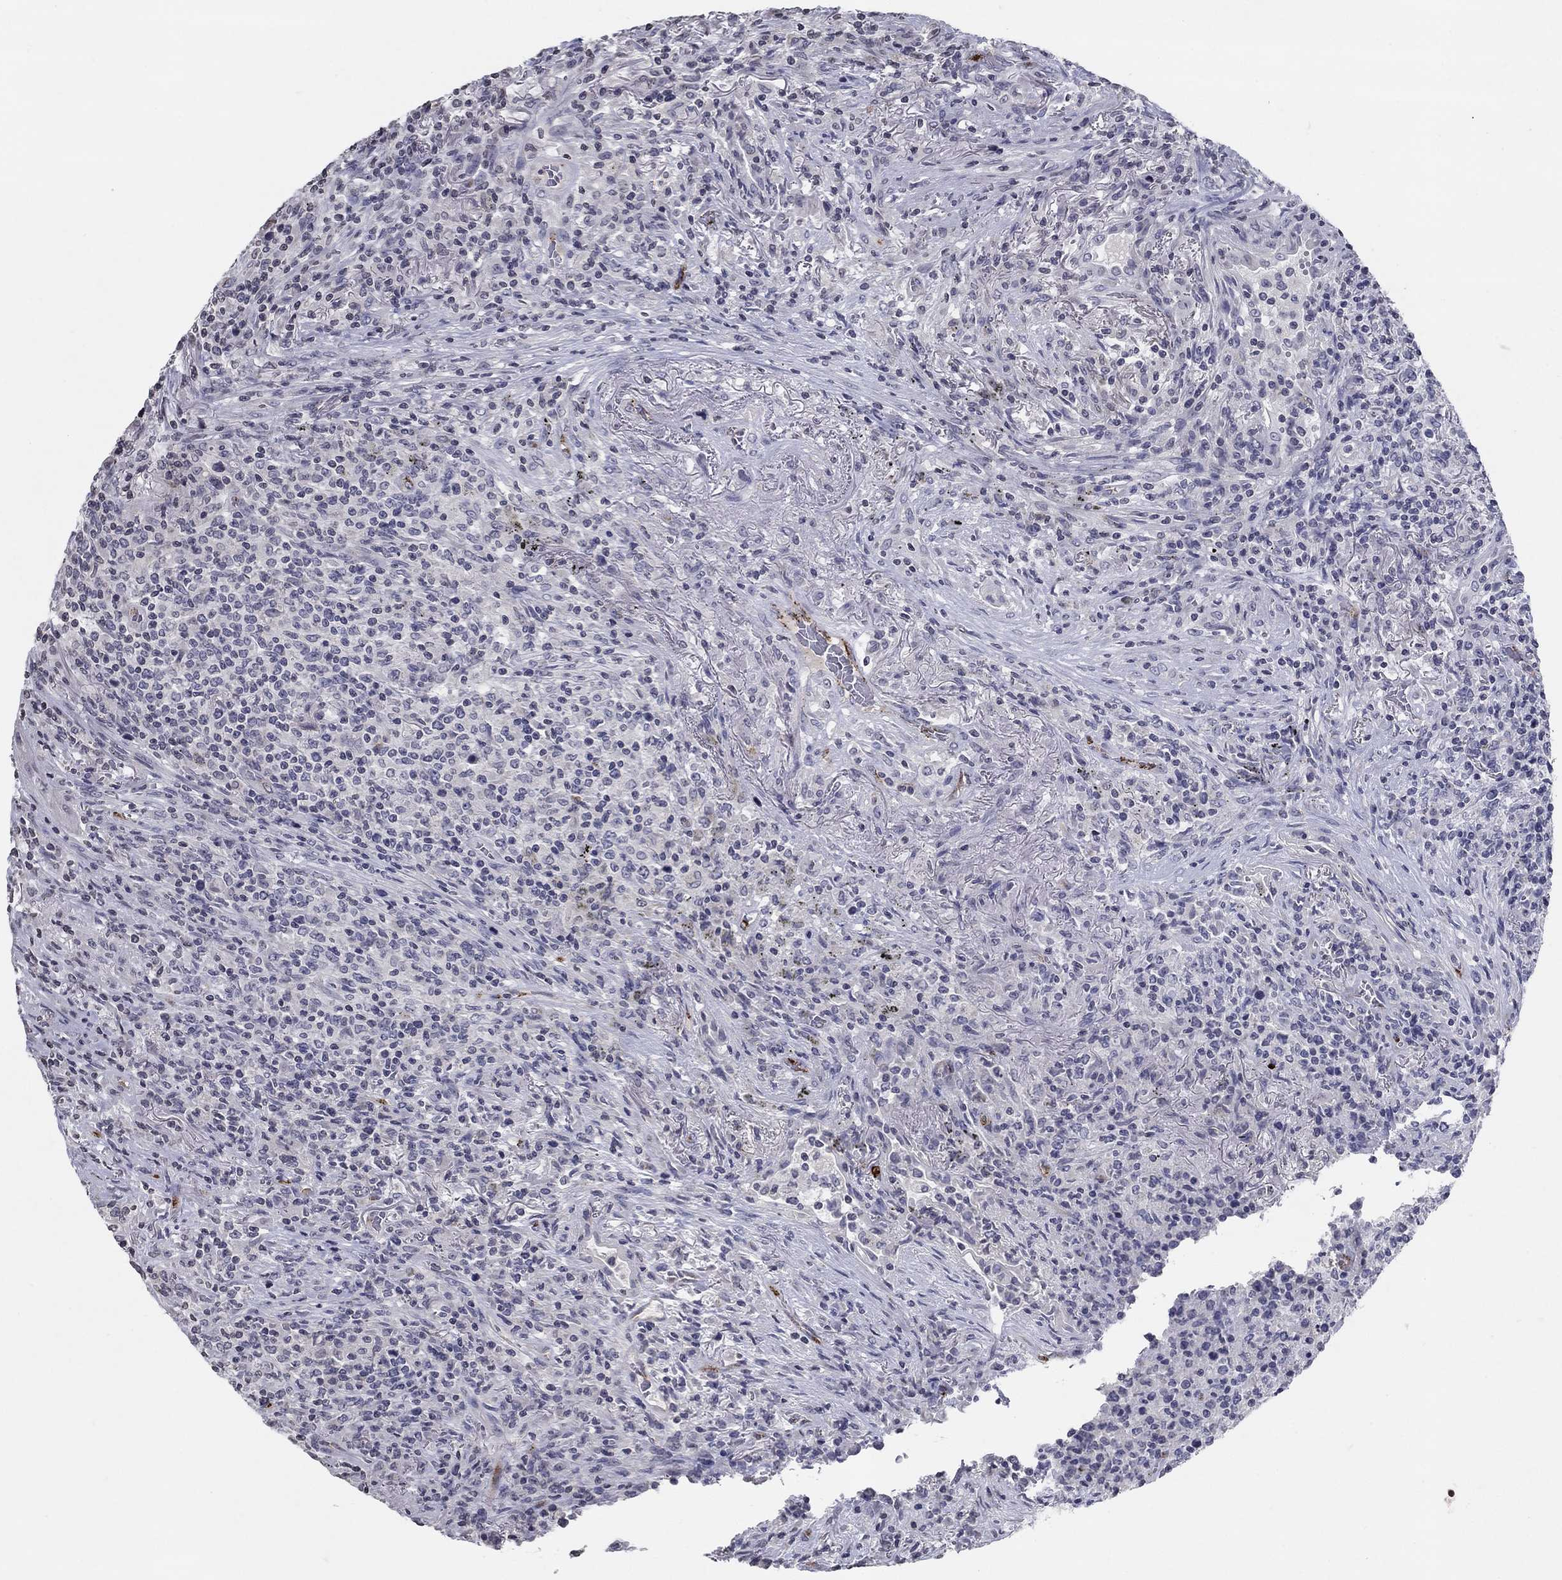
{"staining": {"intensity": "negative", "quantity": "none", "location": "none"}, "tissue": "lymphoma", "cell_type": "Tumor cells", "image_type": "cancer", "snomed": [{"axis": "morphology", "description": "Malignant lymphoma, non-Hodgkin's type, High grade"}, {"axis": "topography", "description": "Lung"}], "caption": "Immunohistochemical staining of human malignant lymphoma, non-Hodgkin's type (high-grade) demonstrates no significant positivity in tumor cells.", "gene": "TINAG", "patient": {"sex": "male", "age": 79}}